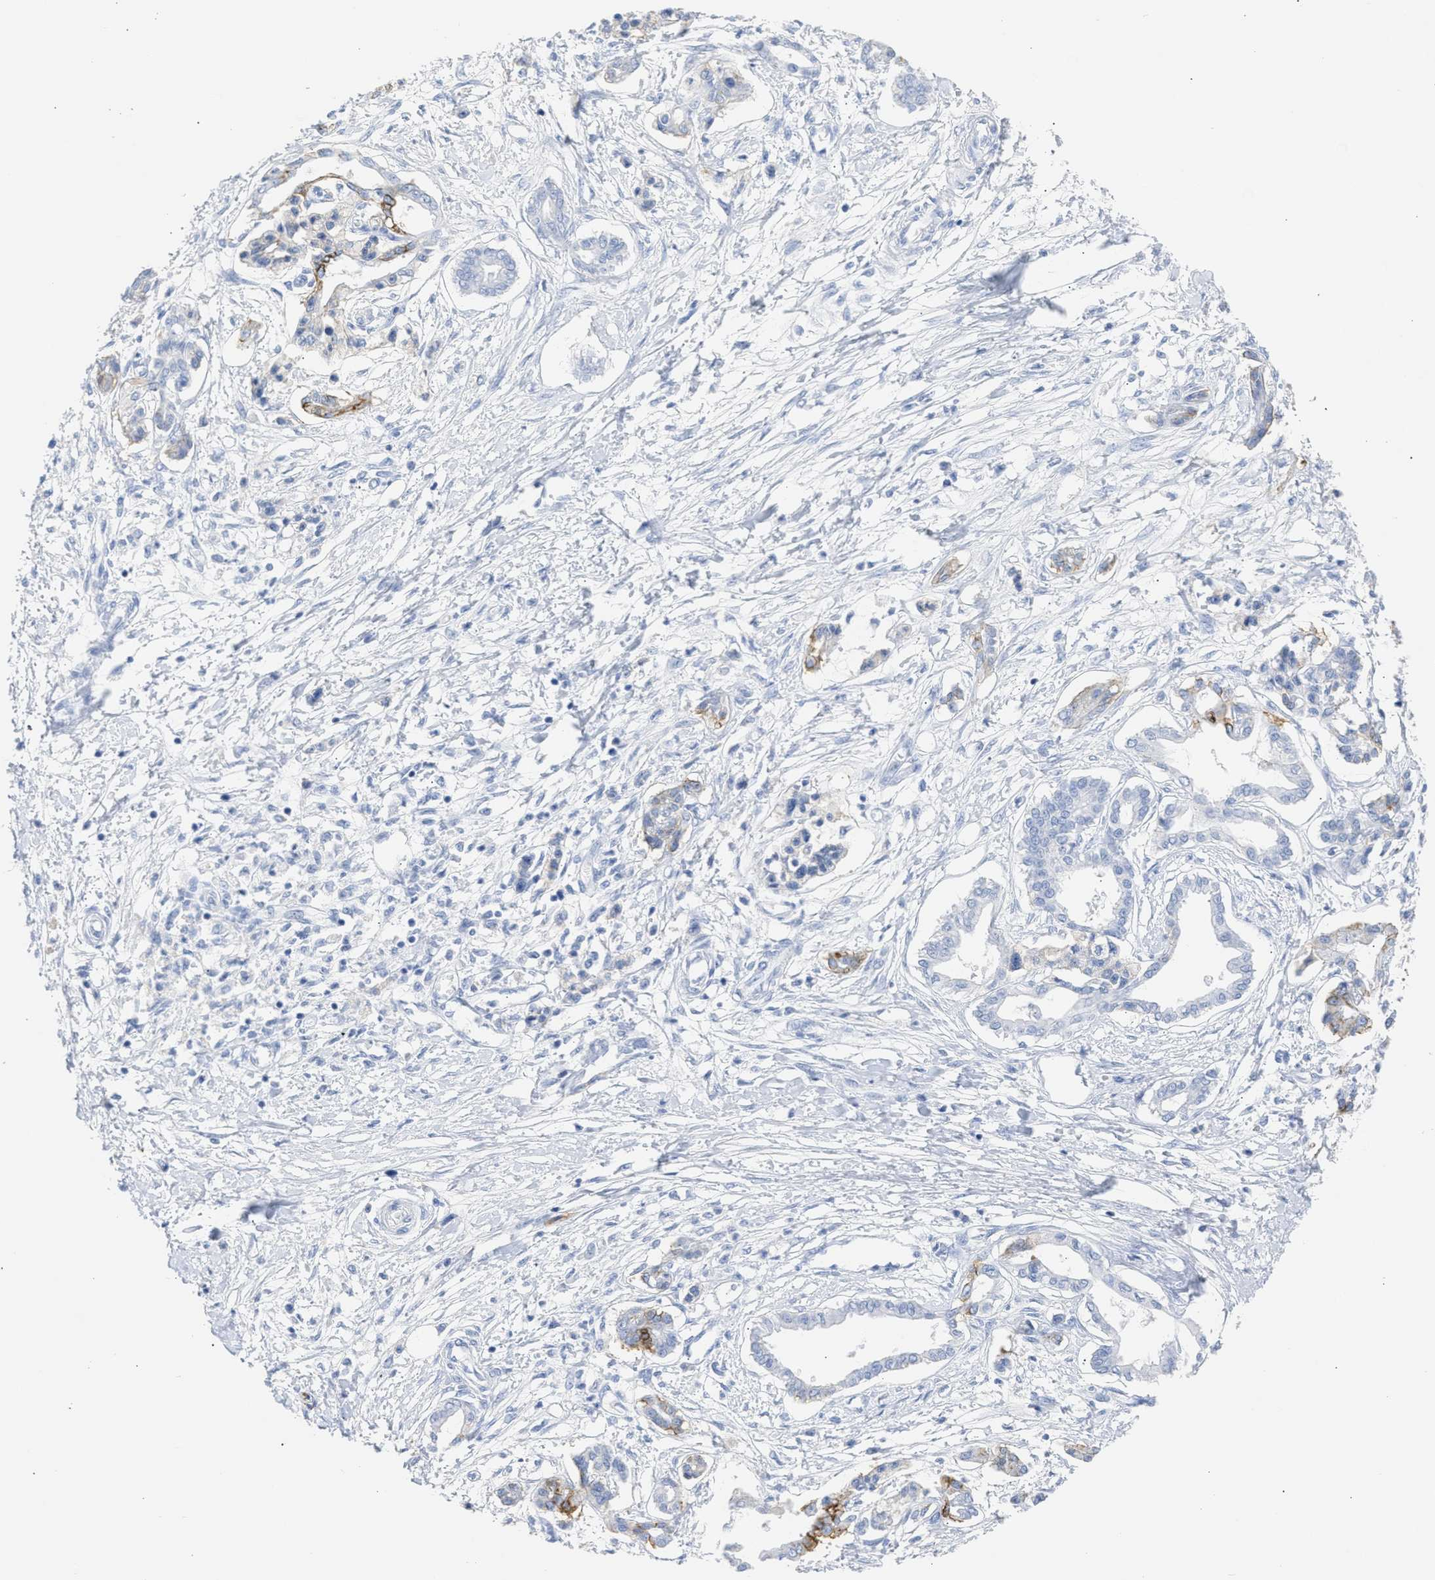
{"staining": {"intensity": "negative", "quantity": "none", "location": "none"}, "tissue": "pancreatic cancer", "cell_type": "Tumor cells", "image_type": "cancer", "snomed": [{"axis": "morphology", "description": "Adenocarcinoma, NOS"}, {"axis": "topography", "description": "Pancreas"}], "caption": "Immunohistochemistry of pancreatic cancer (adenocarcinoma) reveals no positivity in tumor cells.", "gene": "NCAM1", "patient": {"sex": "male", "age": 56}}